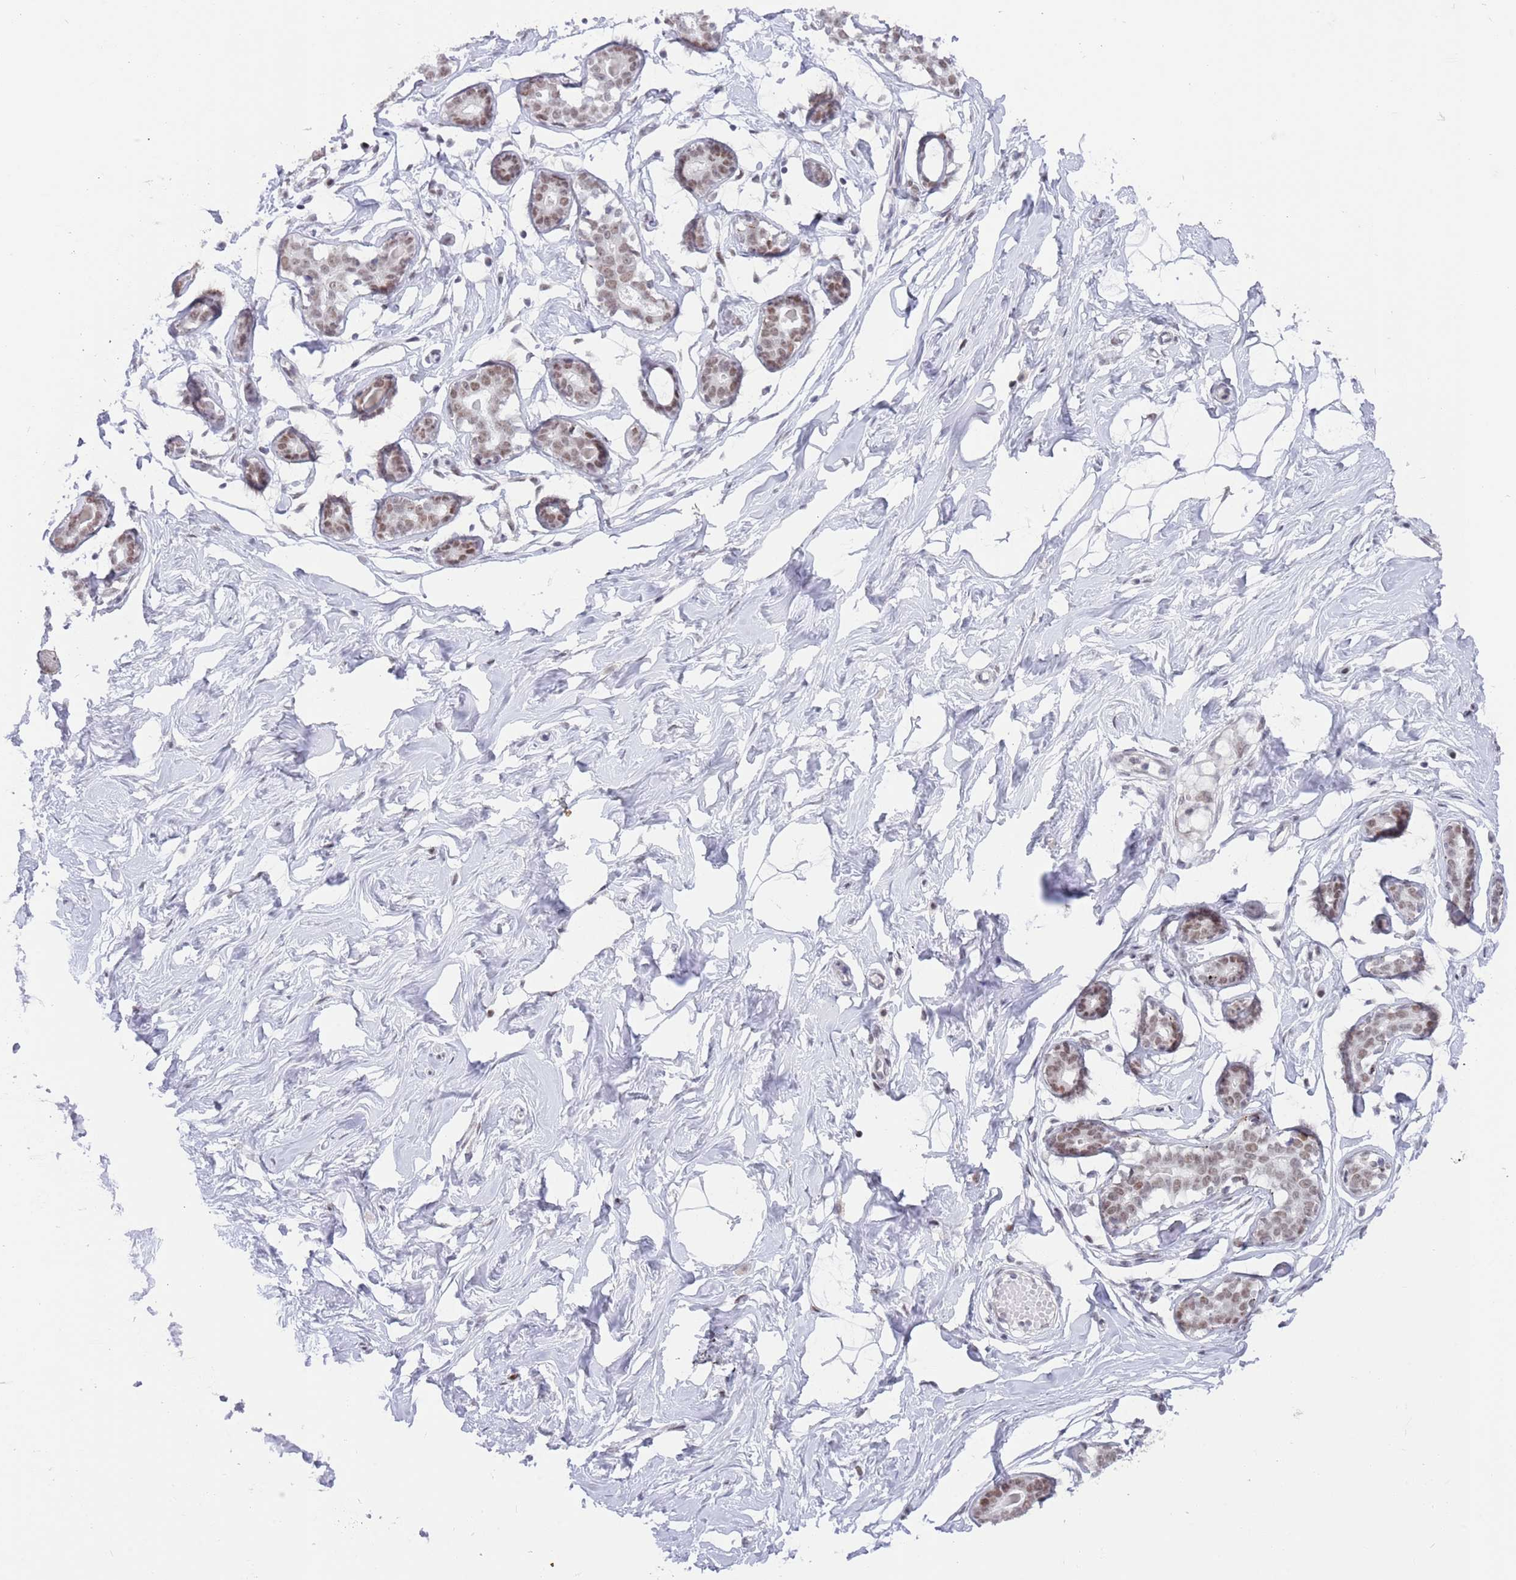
{"staining": {"intensity": "negative", "quantity": "none", "location": "none"}, "tissue": "breast", "cell_type": "Adipocytes", "image_type": "normal", "snomed": [{"axis": "morphology", "description": "Normal tissue, NOS"}, {"axis": "morphology", "description": "Adenoma, NOS"}, {"axis": "topography", "description": "Breast"}], "caption": "Immunohistochemistry micrograph of unremarkable breast: breast stained with DAB exhibits no significant protein staining in adipocytes.", "gene": "ZNF382", "patient": {"sex": "female", "age": 23}}